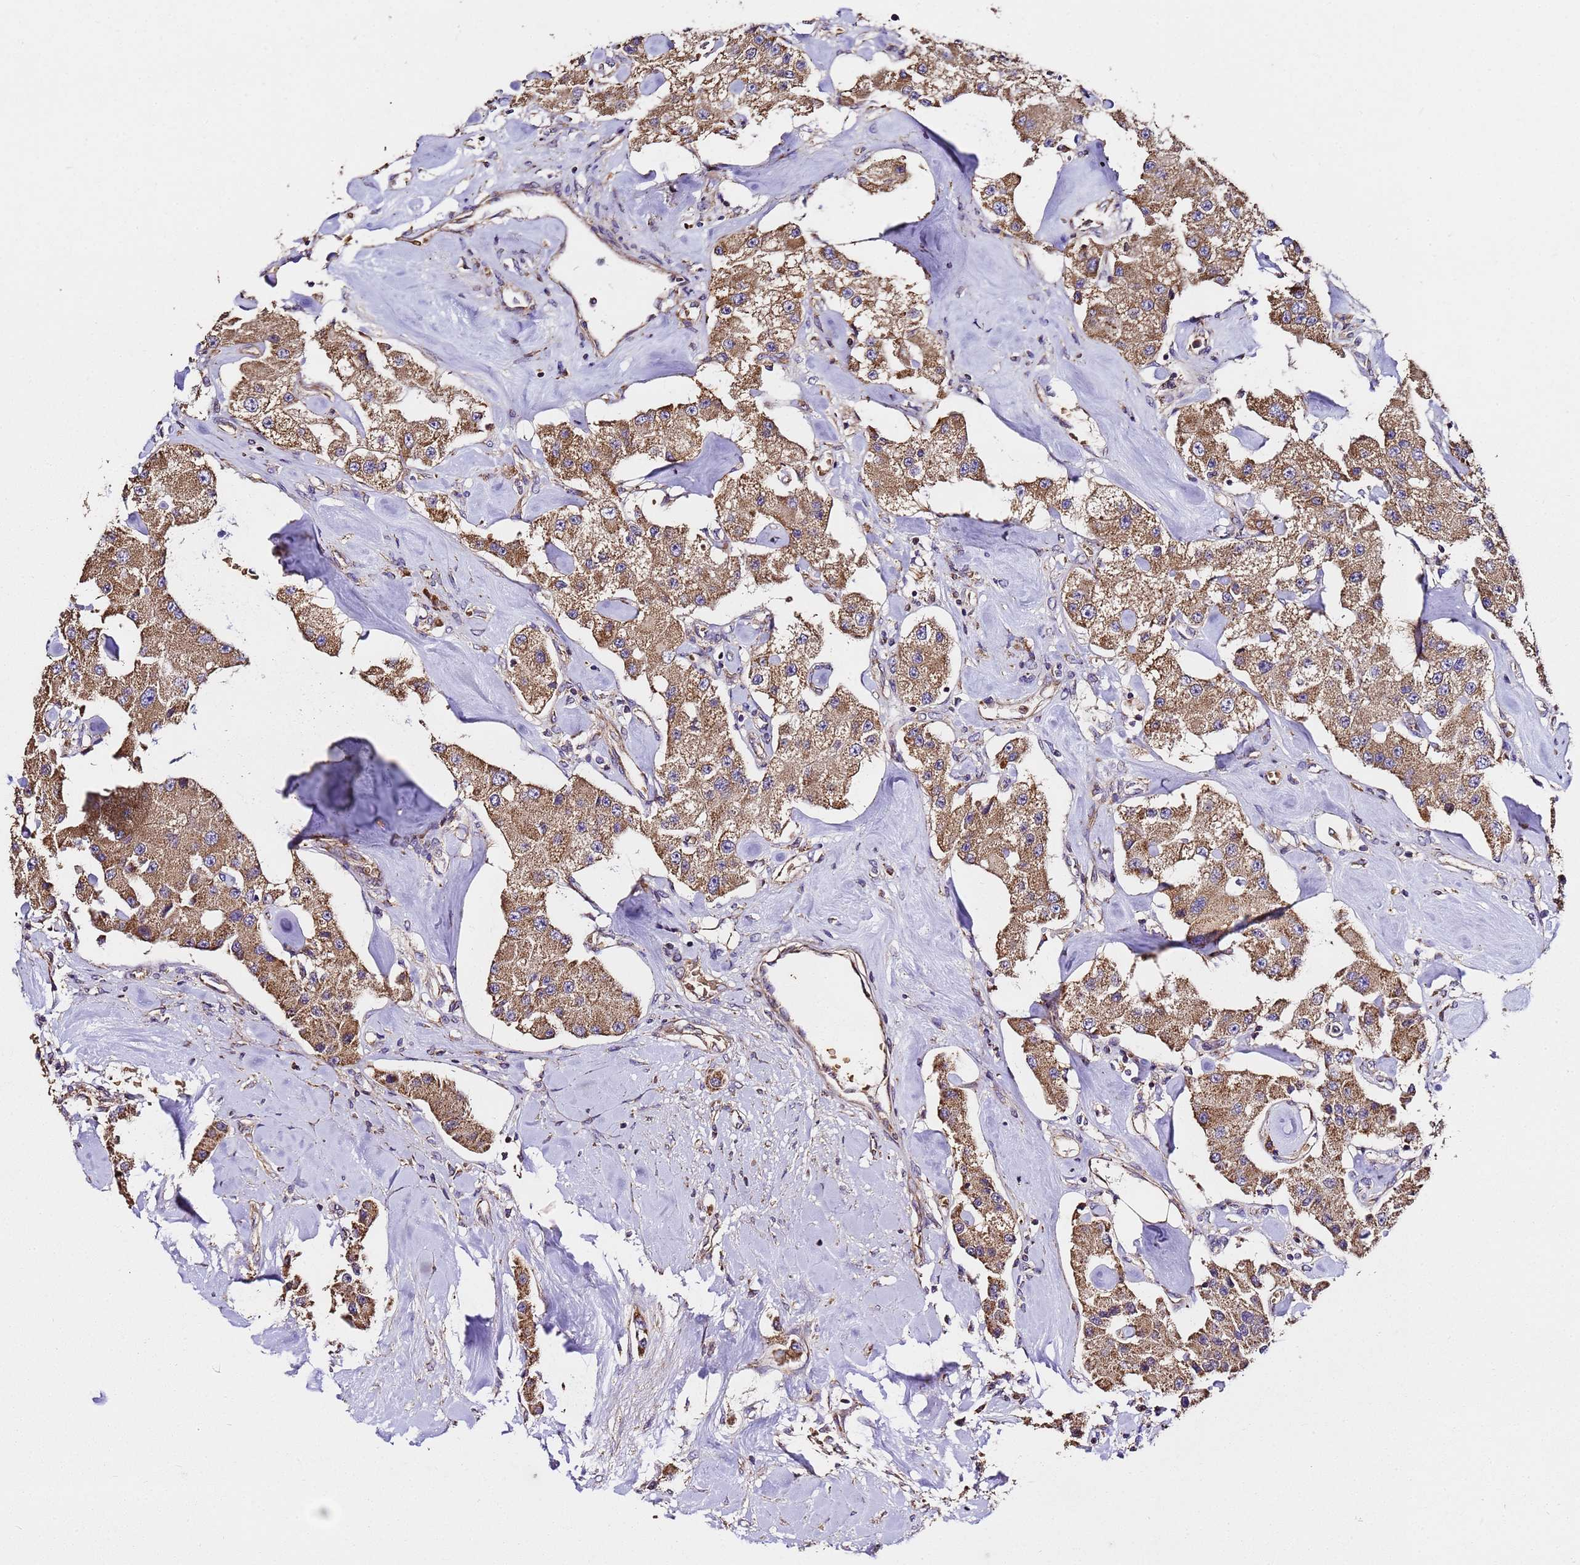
{"staining": {"intensity": "strong", "quantity": ">75%", "location": "cytoplasmic/membranous"}, "tissue": "carcinoid", "cell_type": "Tumor cells", "image_type": "cancer", "snomed": [{"axis": "morphology", "description": "Carcinoid, malignant, NOS"}, {"axis": "topography", "description": "Pancreas"}], "caption": "Tumor cells display high levels of strong cytoplasmic/membranous expression in about >75% of cells in human carcinoid (malignant).", "gene": "LRRIQ1", "patient": {"sex": "male", "age": 41}}